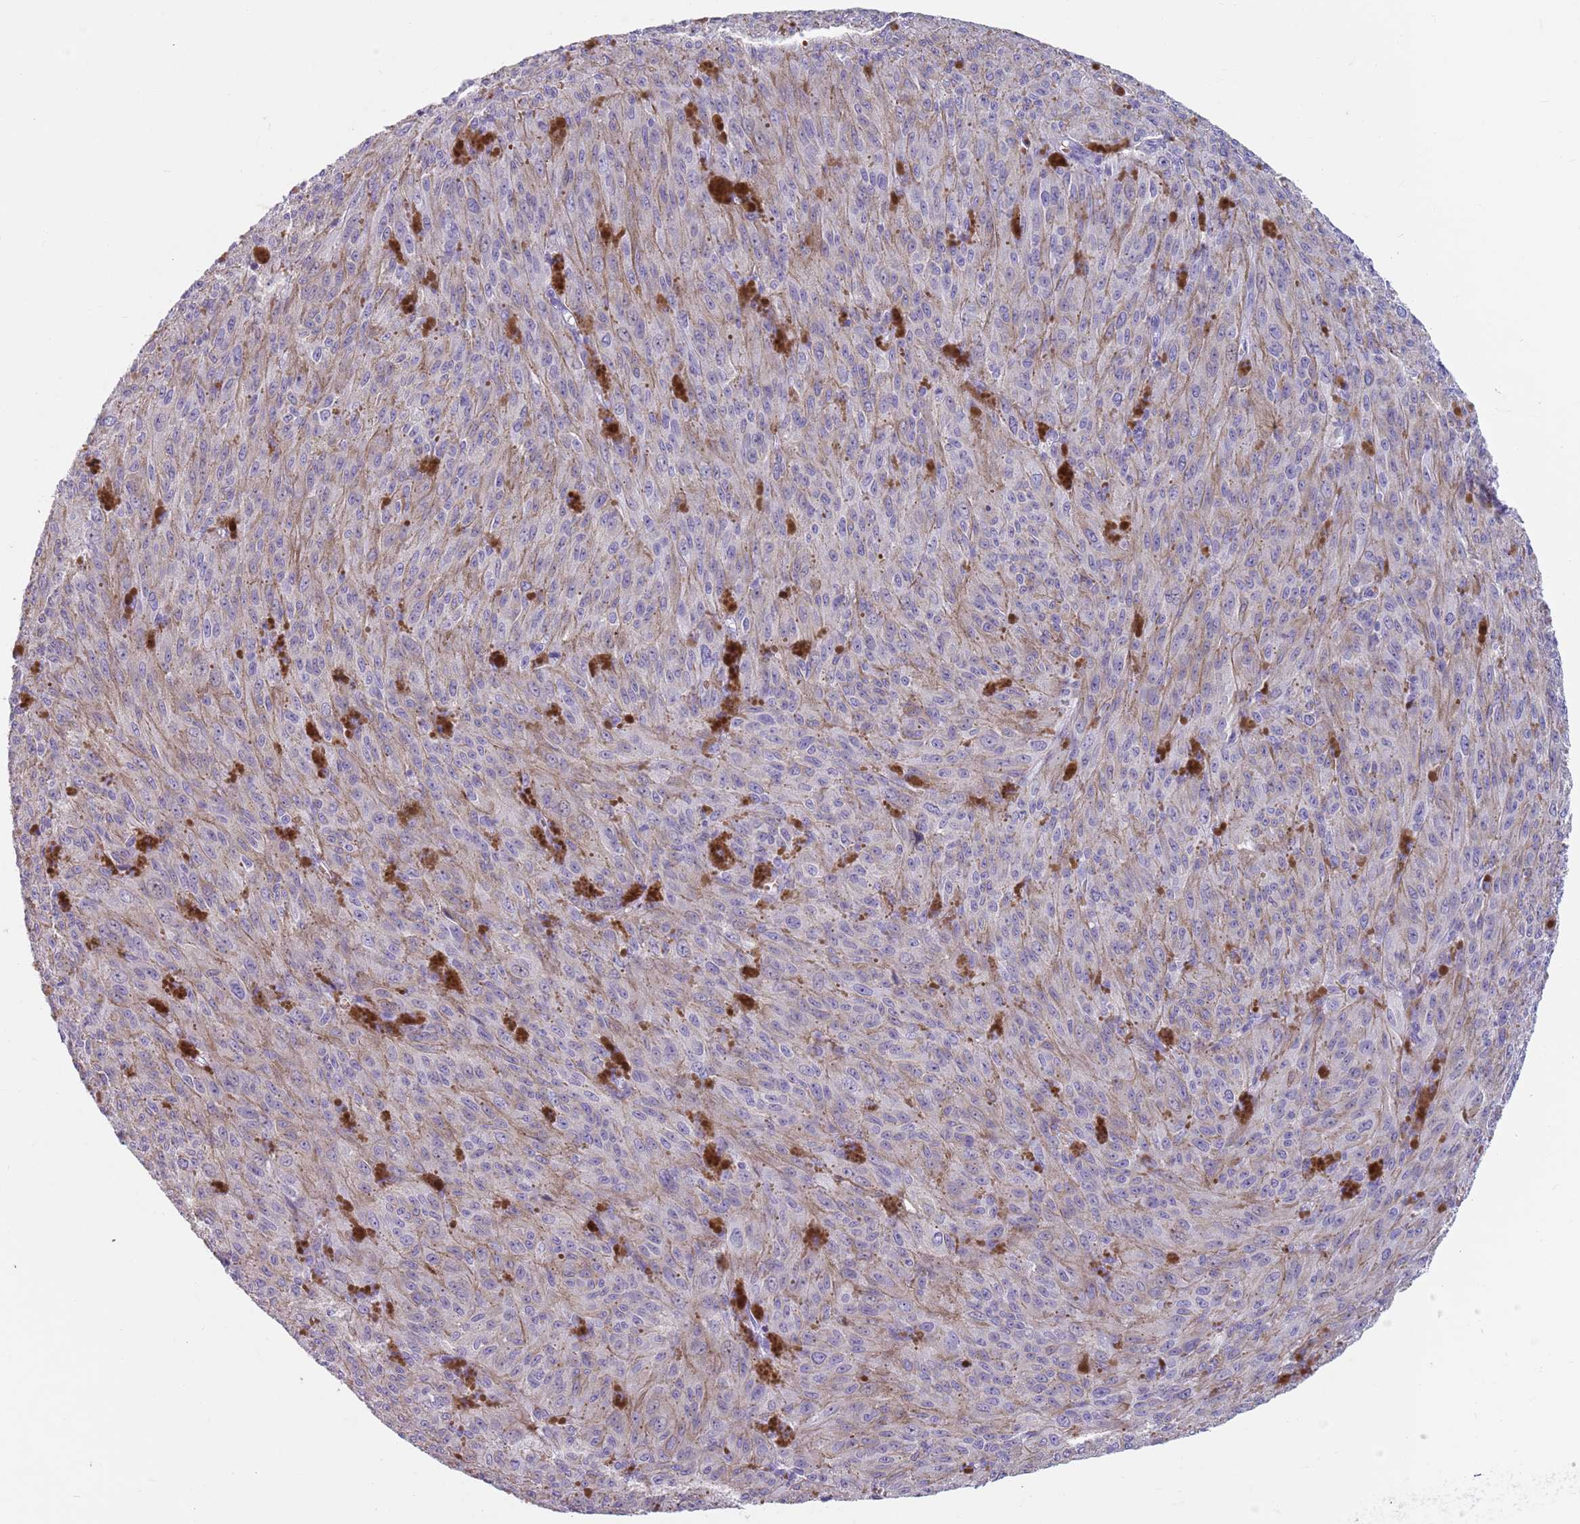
{"staining": {"intensity": "weak", "quantity": "<25%", "location": "cytoplasmic/membranous"}, "tissue": "melanoma", "cell_type": "Tumor cells", "image_type": "cancer", "snomed": [{"axis": "morphology", "description": "Malignant melanoma, NOS"}, {"axis": "topography", "description": "Skin"}], "caption": "Tumor cells are negative for protein expression in human malignant melanoma. (Brightfield microscopy of DAB (3,3'-diaminobenzidine) immunohistochemistry (IHC) at high magnification).", "gene": "SPESP1", "patient": {"sex": "female", "age": 52}}